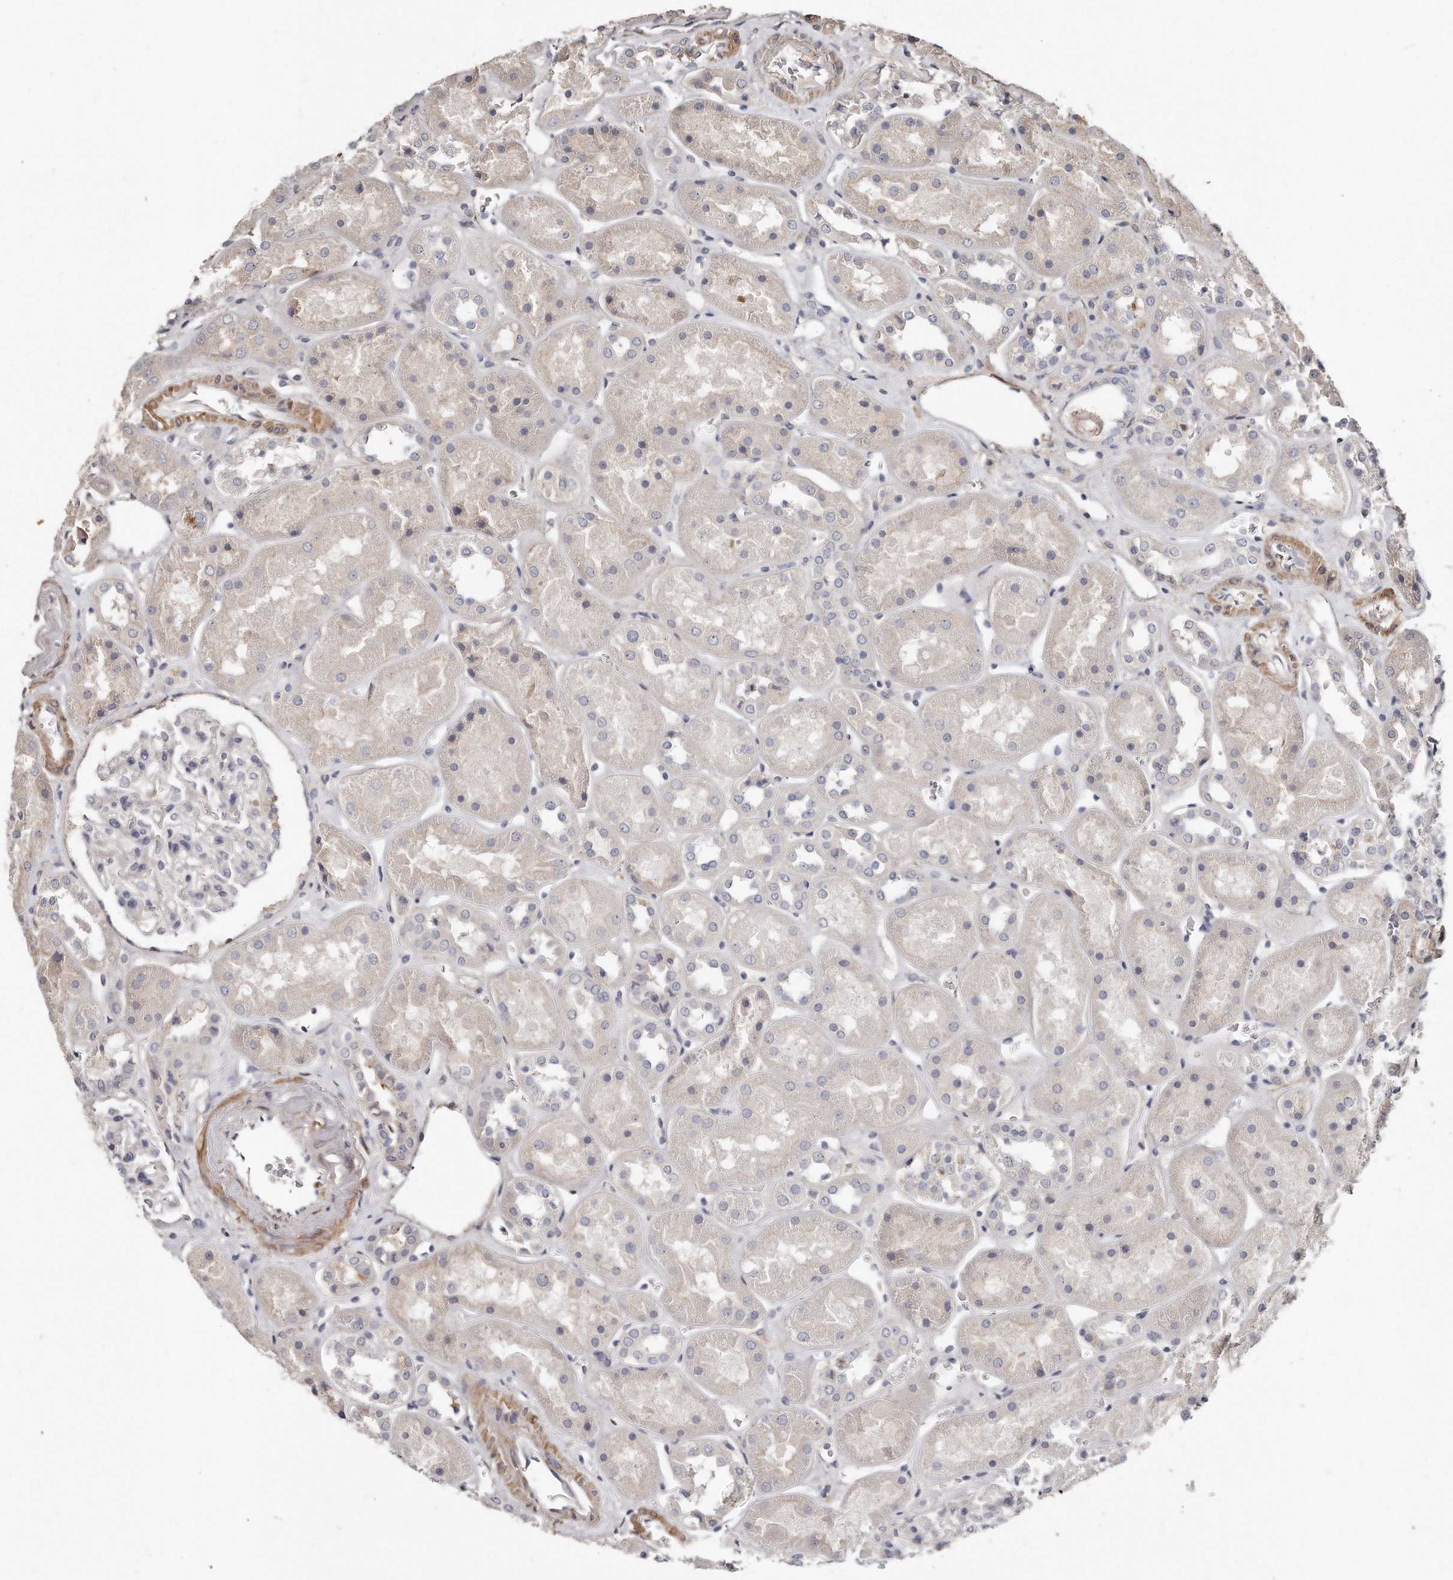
{"staining": {"intensity": "negative", "quantity": "none", "location": "none"}, "tissue": "kidney", "cell_type": "Cells in glomeruli", "image_type": "normal", "snomed": [{"axis": "morphology", "description": "Normal tissue, NOS"}, {"axis": "topography", "description": "Kidney"}], "caption": "Kidney was stained to show a protein in brown. There is no significant positivity in cells in glomeruli. Nuclei are stained in blue.", "gene": "LMOD1", "patient": {"sex": "male", "age": 70}}